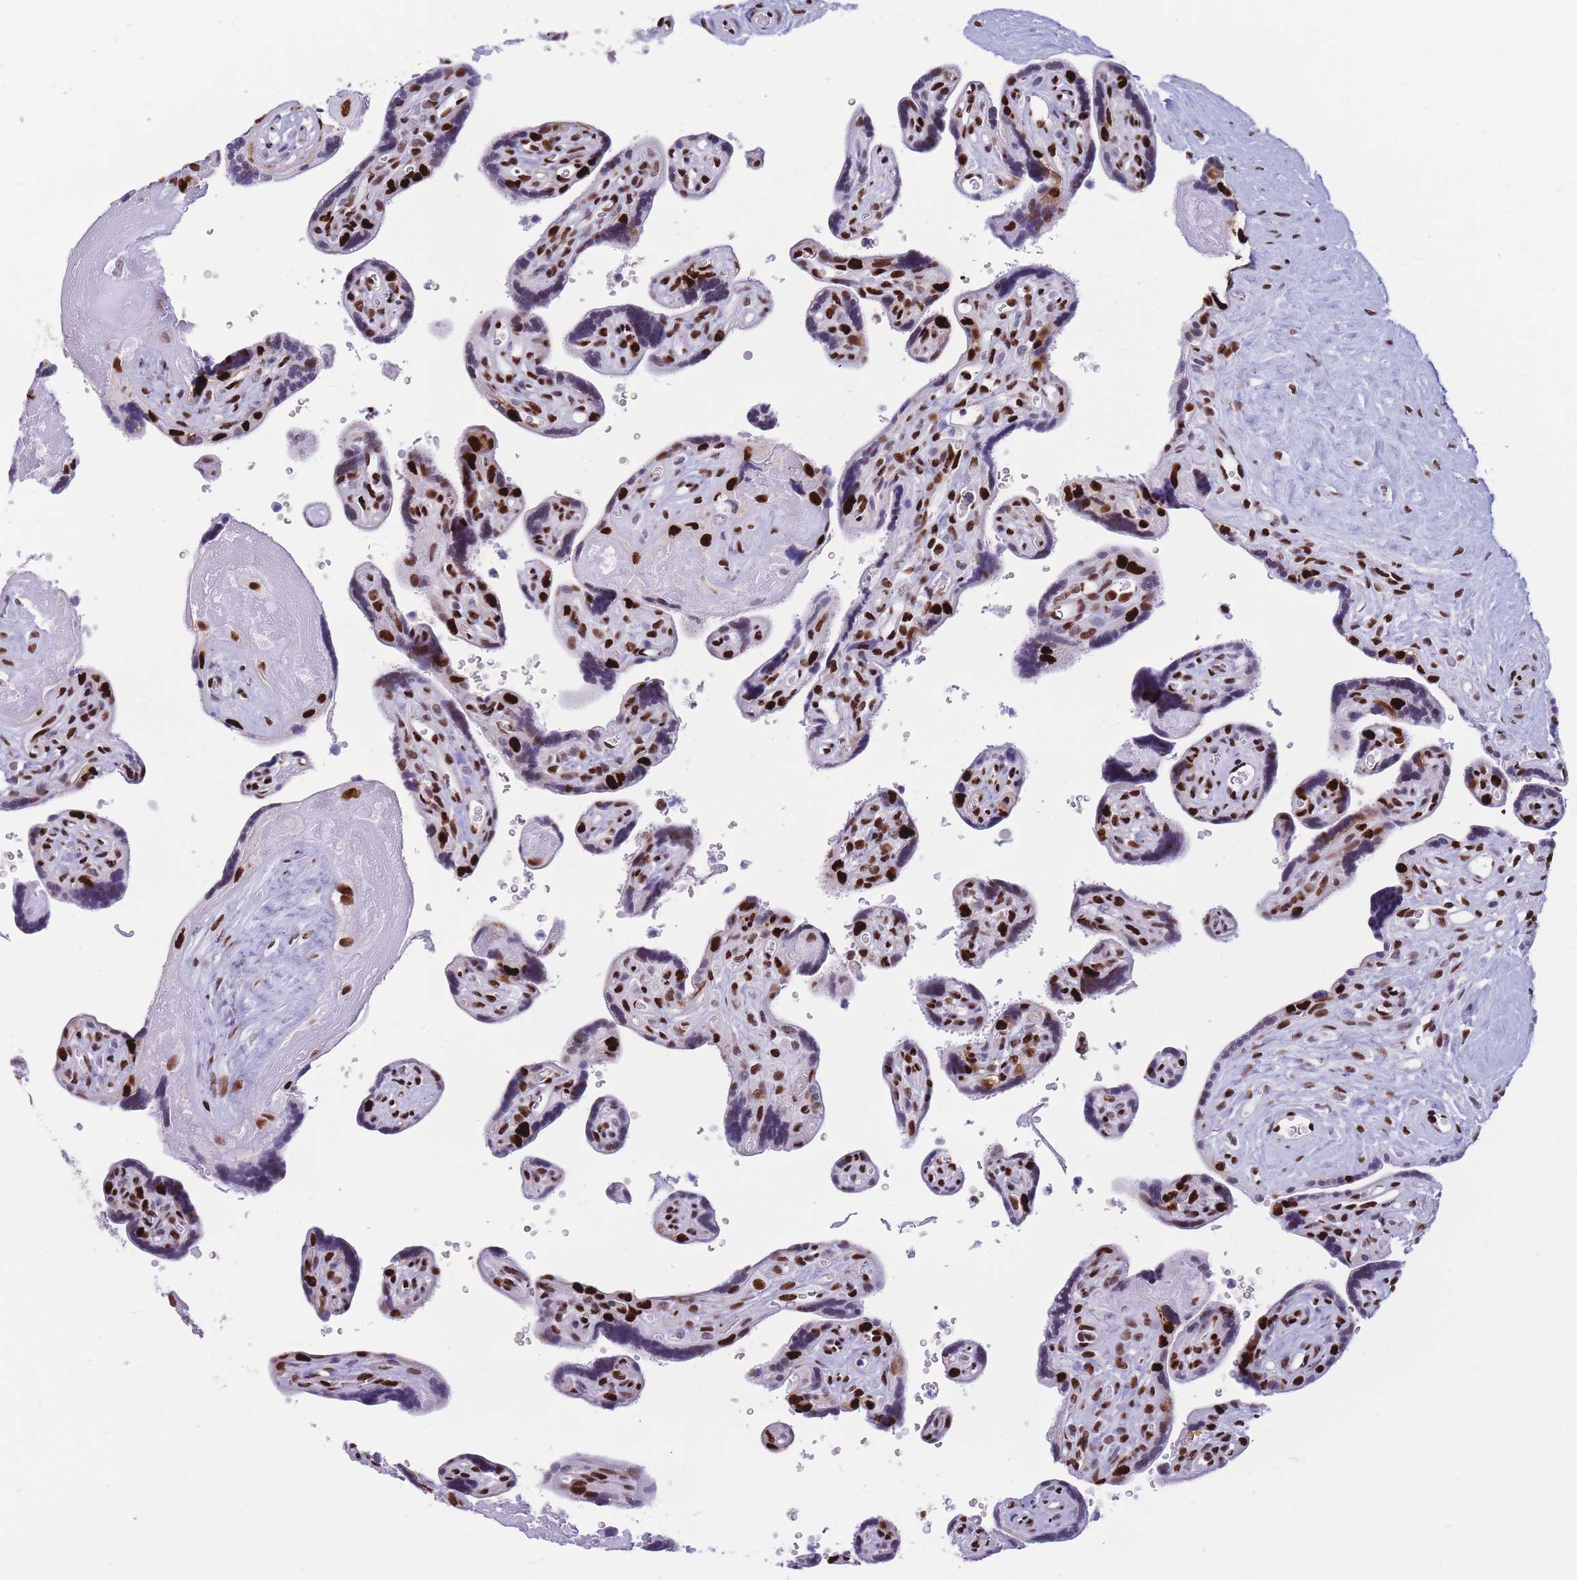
{"staining": {"intensity": "strong", "quantity": ">75%", "location": "nuclear"}, "tissue": "placenta", "cell_type": "Decidual cells", "image_type": "normal", "snomed": [{"axis": "morphology", "description": "Normal tissue, NOS"}, {"axis": "topography", "description": "Placenta"}], "caption": "IHC (DAB (3,3'-diaminobenzidine)) staining of benign human placenta shows strong nuclear protein positivity in about >75% of decidual cells.", "gene": "NASP", "patient": {"sex": "female", "age": 39}}